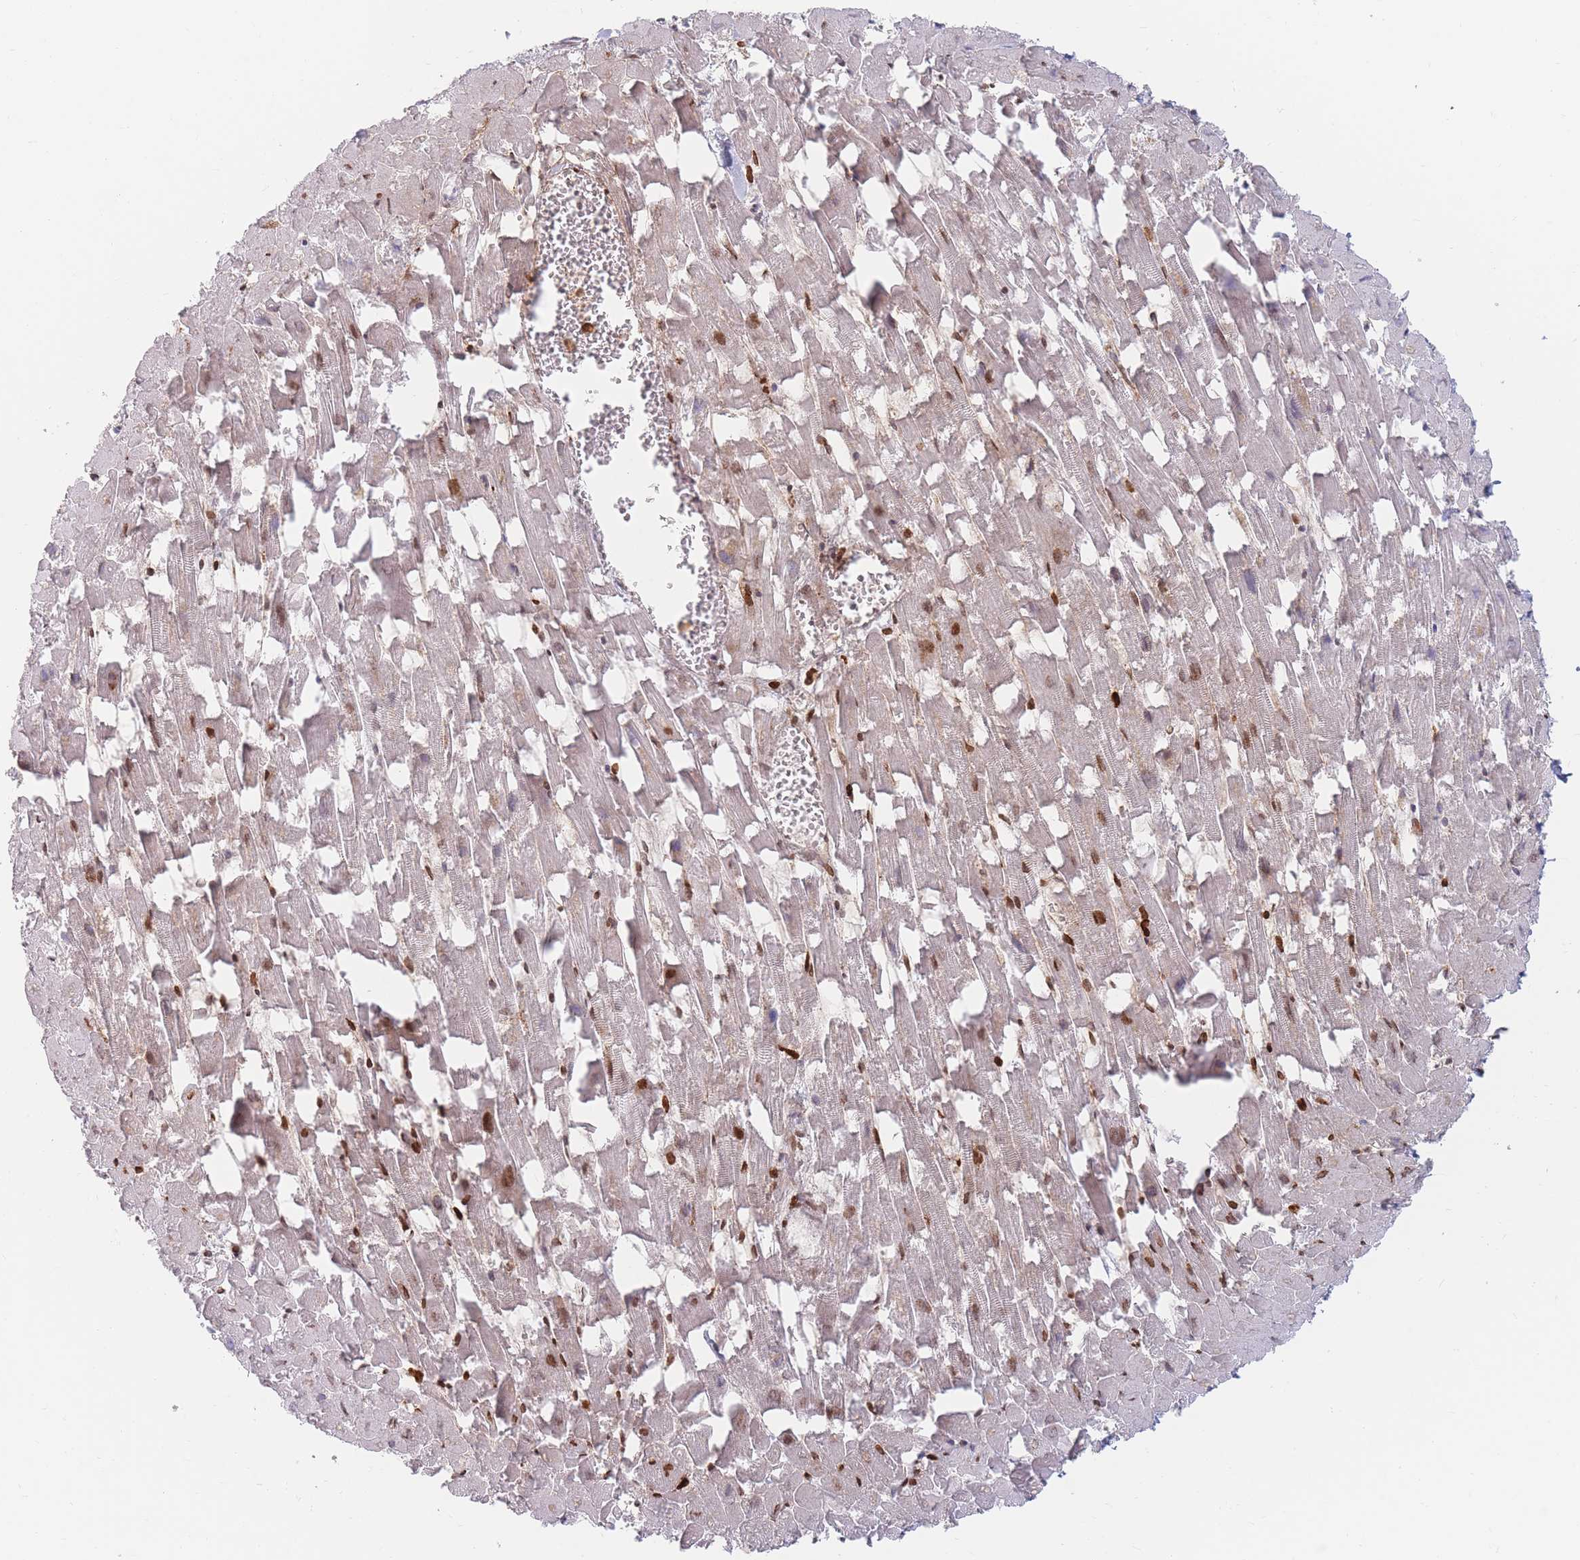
{"staining": {"intensity": "moderate", "quantity": "25%-75%", "location": "cytoplasmic/membranous,nuclear"}, "tissue": "heart muscle", "cell_type": "Cardiomyocytes", "image_type": "normal", "snomed": [{"axis": "morphology", "description": "Normal tissue, NOS"}, {"axis": "topography", "description": "Heart"}], "caption": "Protein expression analysis of benign human heart muscle reveals moderate cytoplasmic/membranous,nuclear staining in about 25%-75% of cardiomyocytes.", "gene": "PRG4", "patient": {"sex": "female", "age": 64}}